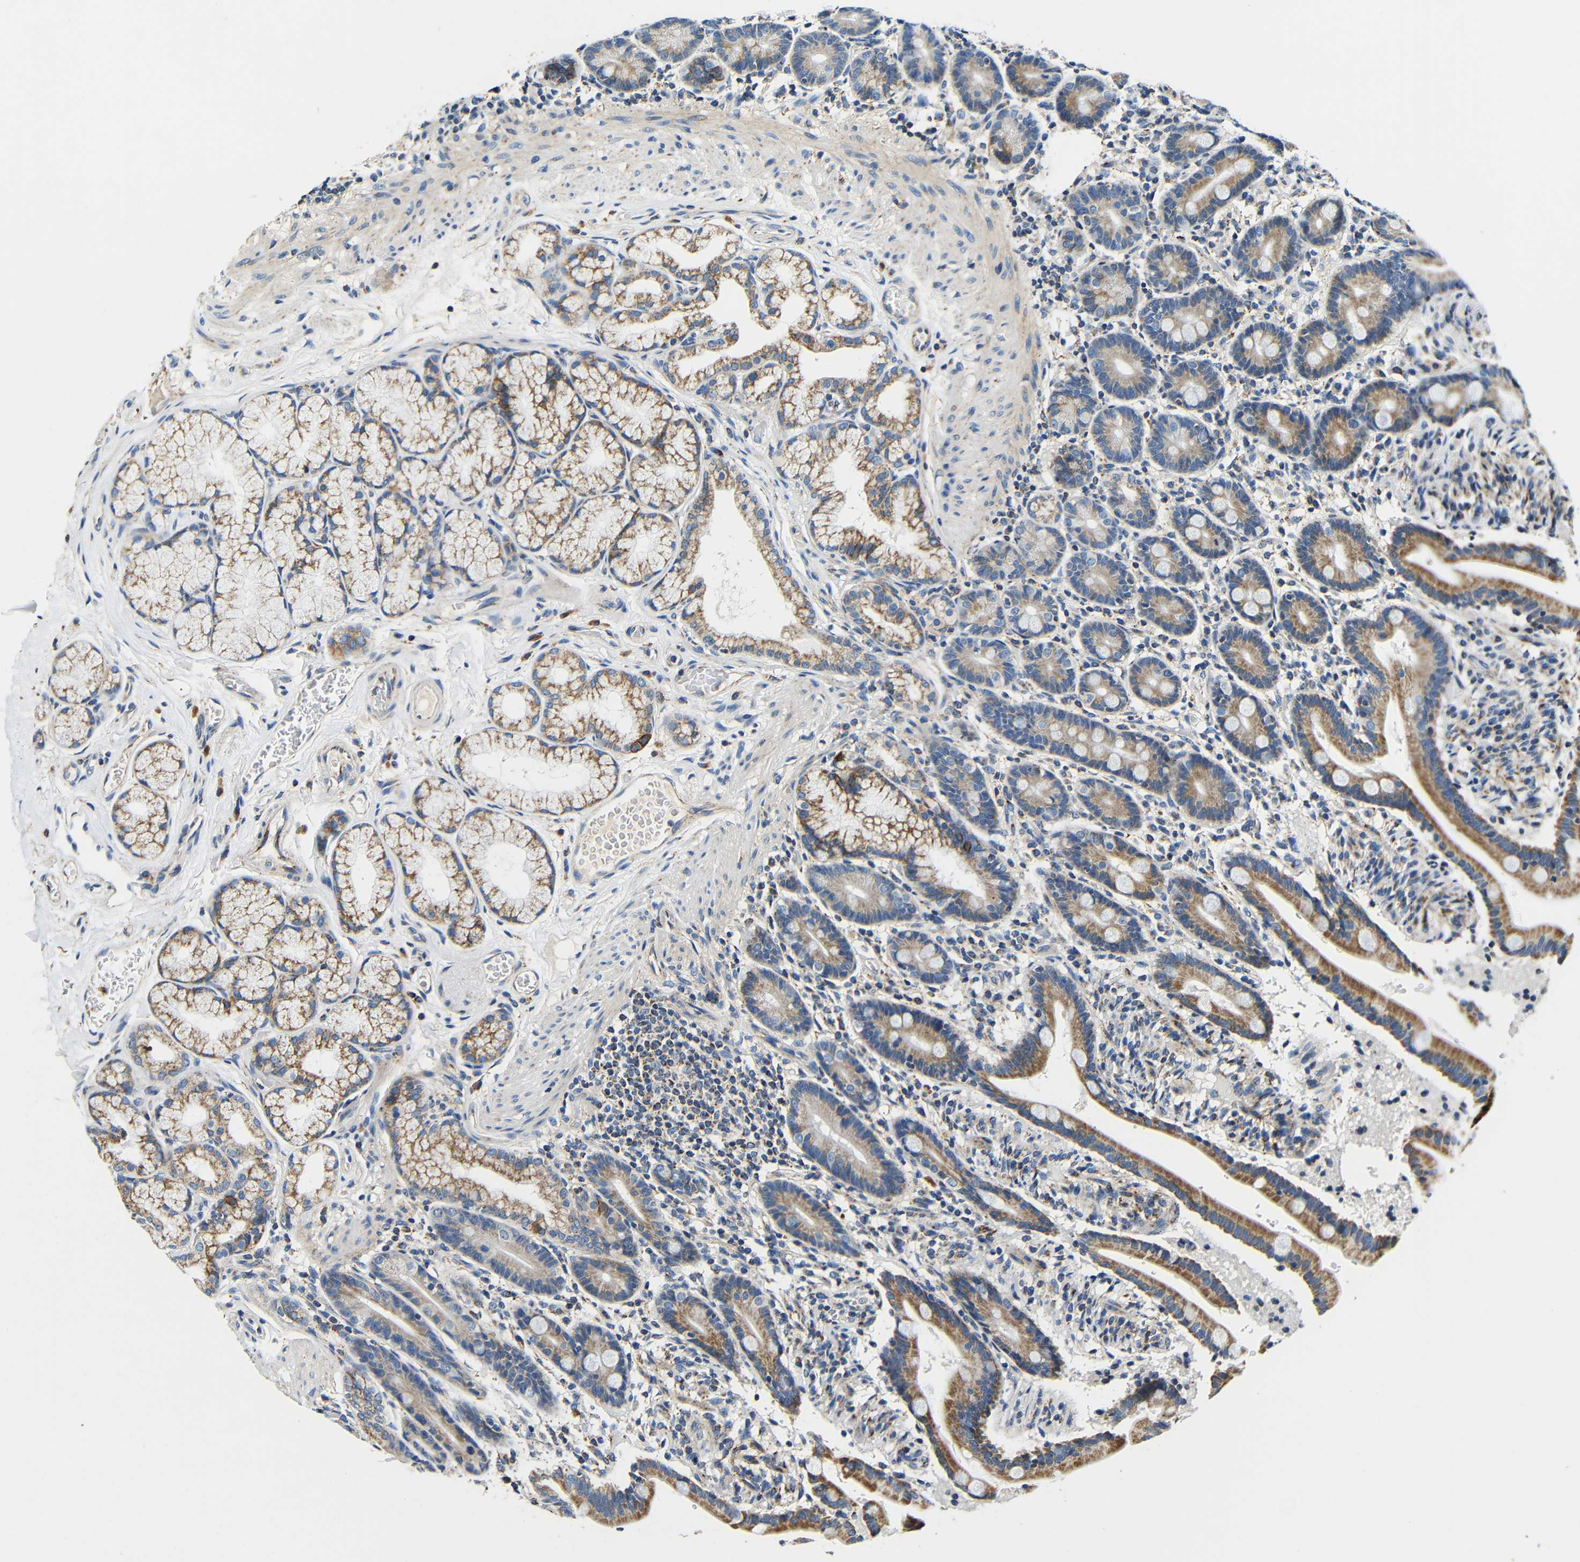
{"staining": {"intensity": "moderate", "quantity": ">75%", "location": "cytoplasmic/membranous"}, "tissue": "duodenum", "cell_type": "Glandular cells", "image_type": "normal", "snomed": [{"axis": "morphology", "description": "Normal tissue, NOS"}, {"axis": "topography", "description": "Duodenum"}], "caption": "Immunohistochemistry (IHC) of benign duodenum displays medium levels of moderate cytoplasmic/membranous staining in approximately >75% of glandular cells. Nuclei are stained in blue.", "gene": "GALNT18", "patient": {"sex": "male", "age": 54}}